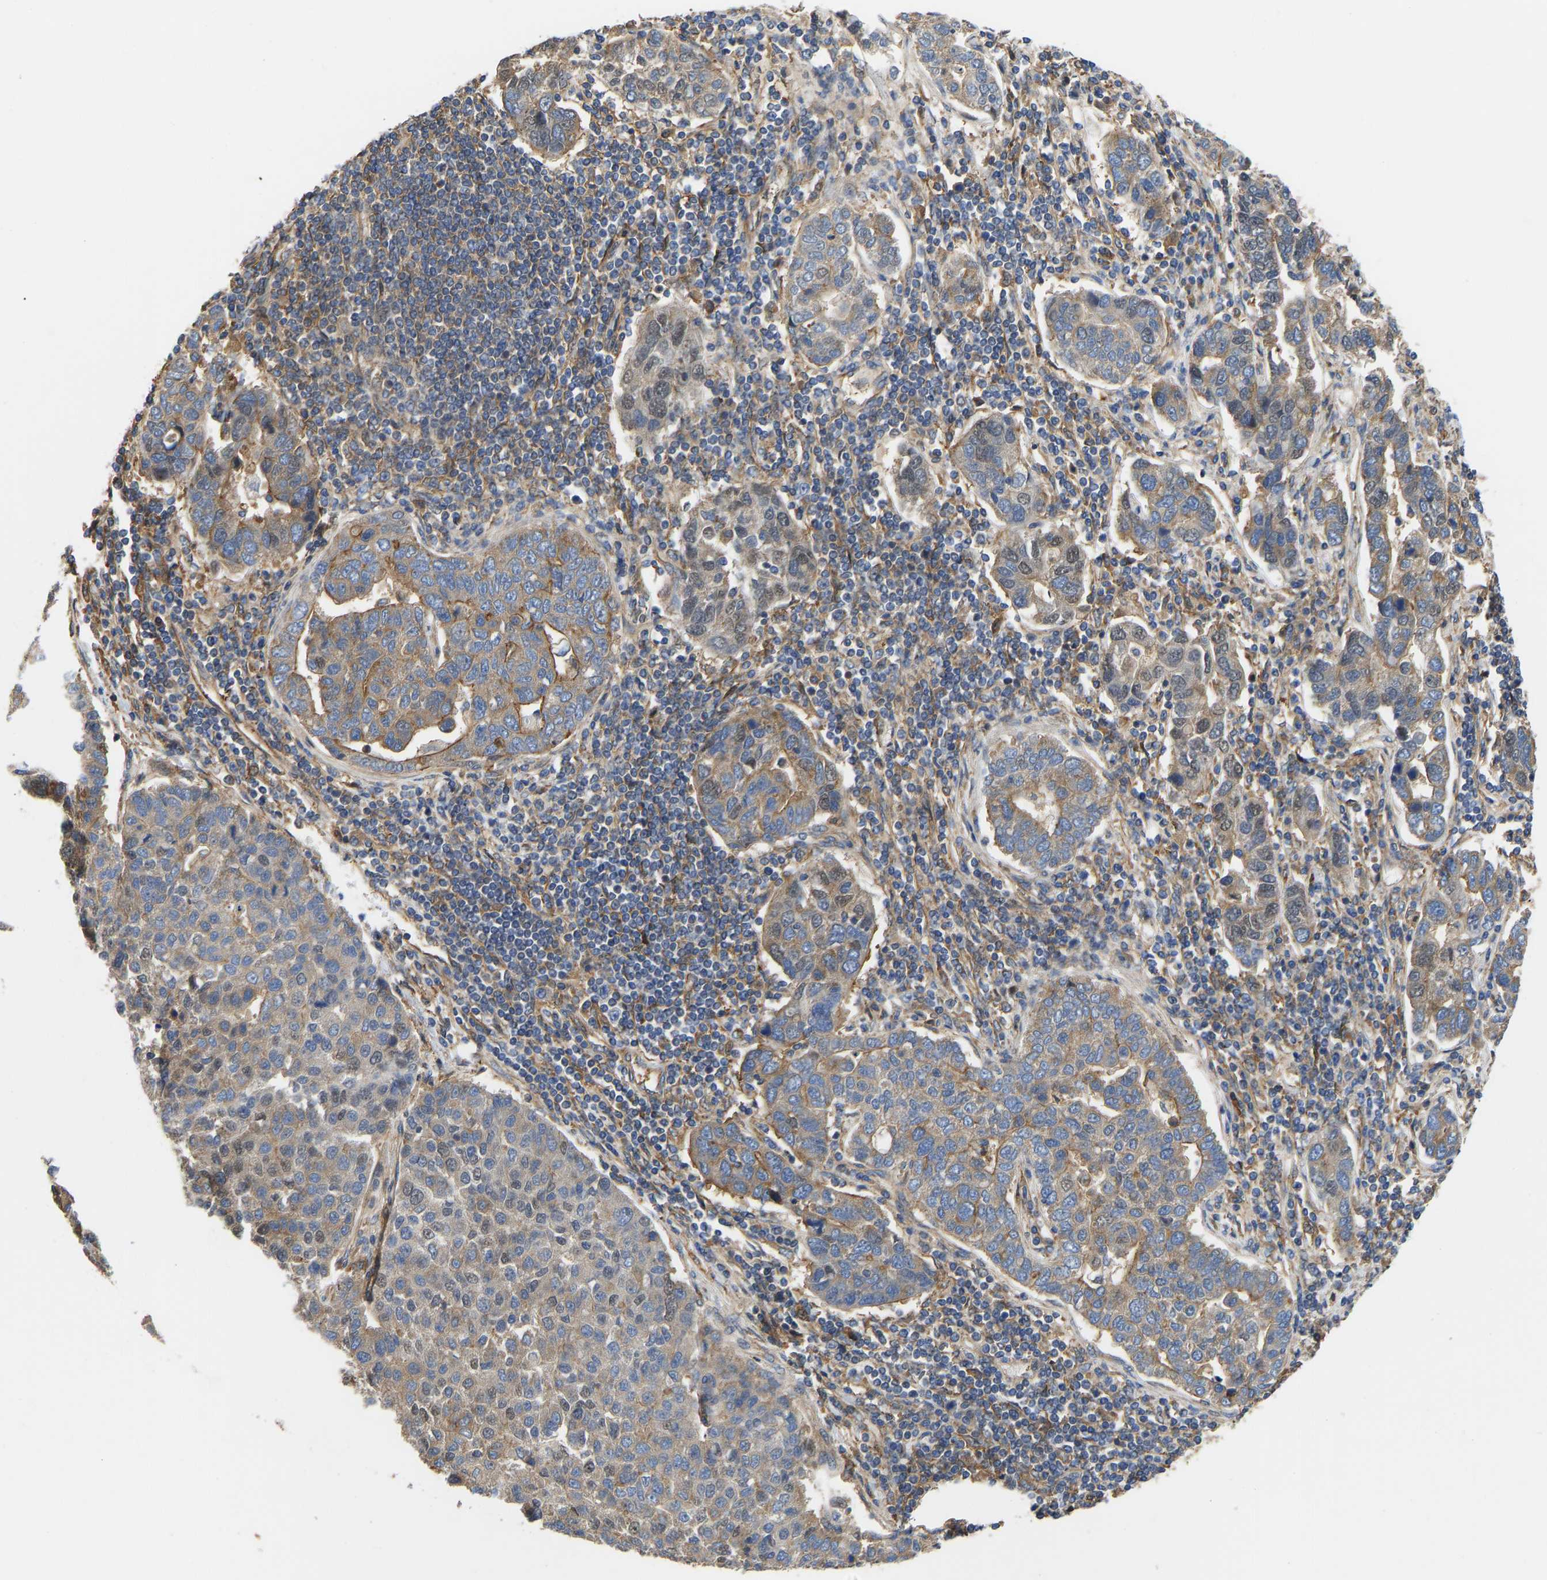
{"staining": {"intensity": "moderate", "quantity": "25%-75%", "location": "cytoplasmic/membranous"}, "tissue": "pancreatic cancer", "cell_type": "Tumor cells", "image_type": "cancer", "snomed": [{"axis": "morphology", "description": "Adenocarcinoma, NOS"}, {"axis": "topography", "description": "Pancreas"}], "caption": "Protein expression analysis of human adenocarcinoma (pancreatic) reveals moderate cytoplasmic/membranous expression in about 25%-75% of tumor cells.", "gene": "FLNB", "patient": {"sex": "female", "age": 61}}